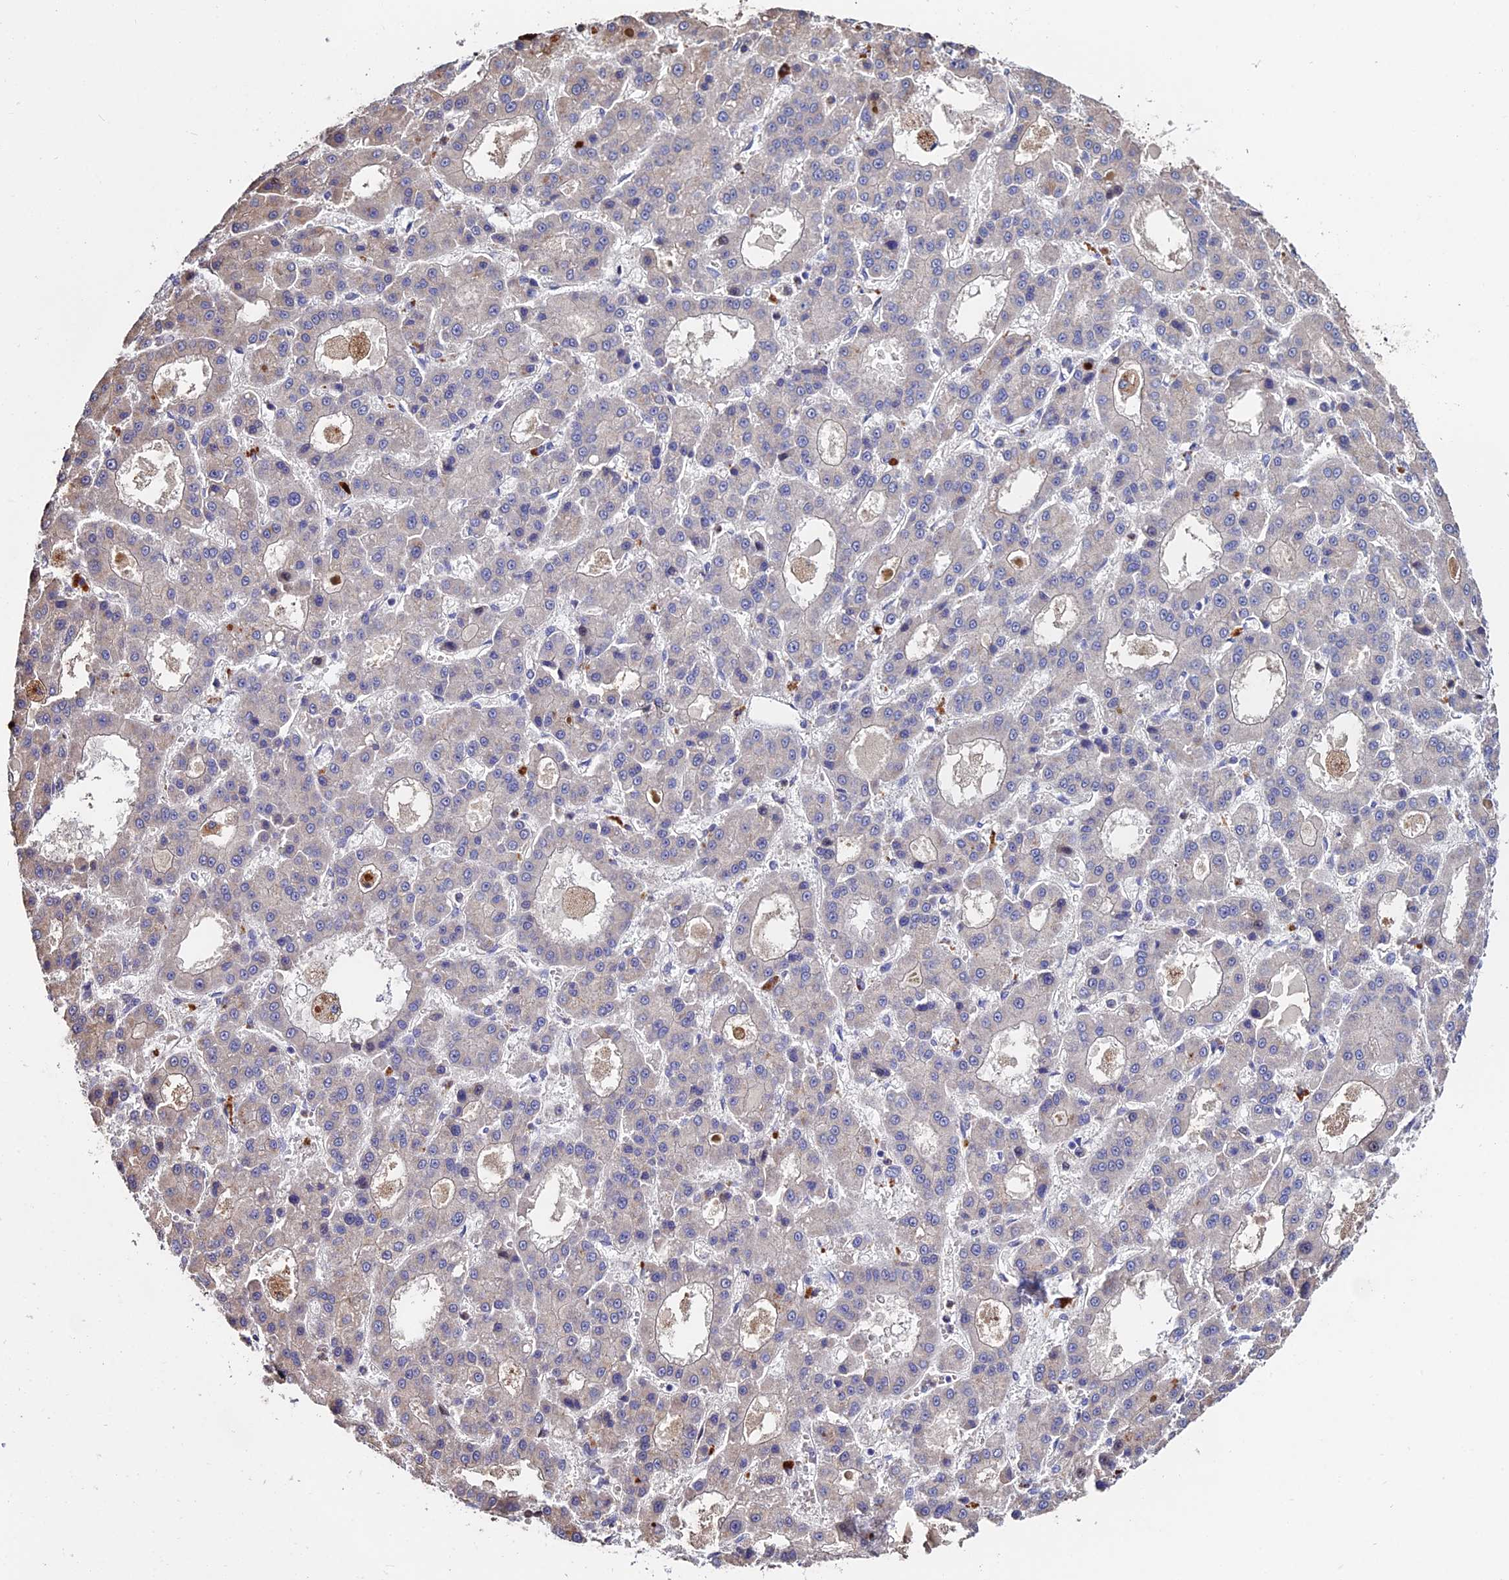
{"staining": {"intensity": "weak", "quantity": "<25%", "location": "cytoplasmic/membranous"}, "tissue": "liver cancer", "cell_type": "Tumor cells", "image_type": "cancer", "snomed": [{"axis": "morphology", "description": "Carcinoma, Hepatocellular, NOS"}, {"axis": "topography", "description": "Liver"}], "caption": "Tumor cells are negative for protein expression in human liver cancer (hepatocellular carcinoma).", "gene": "ACTR5", "patient": {"sex": "male", "age": 70}}